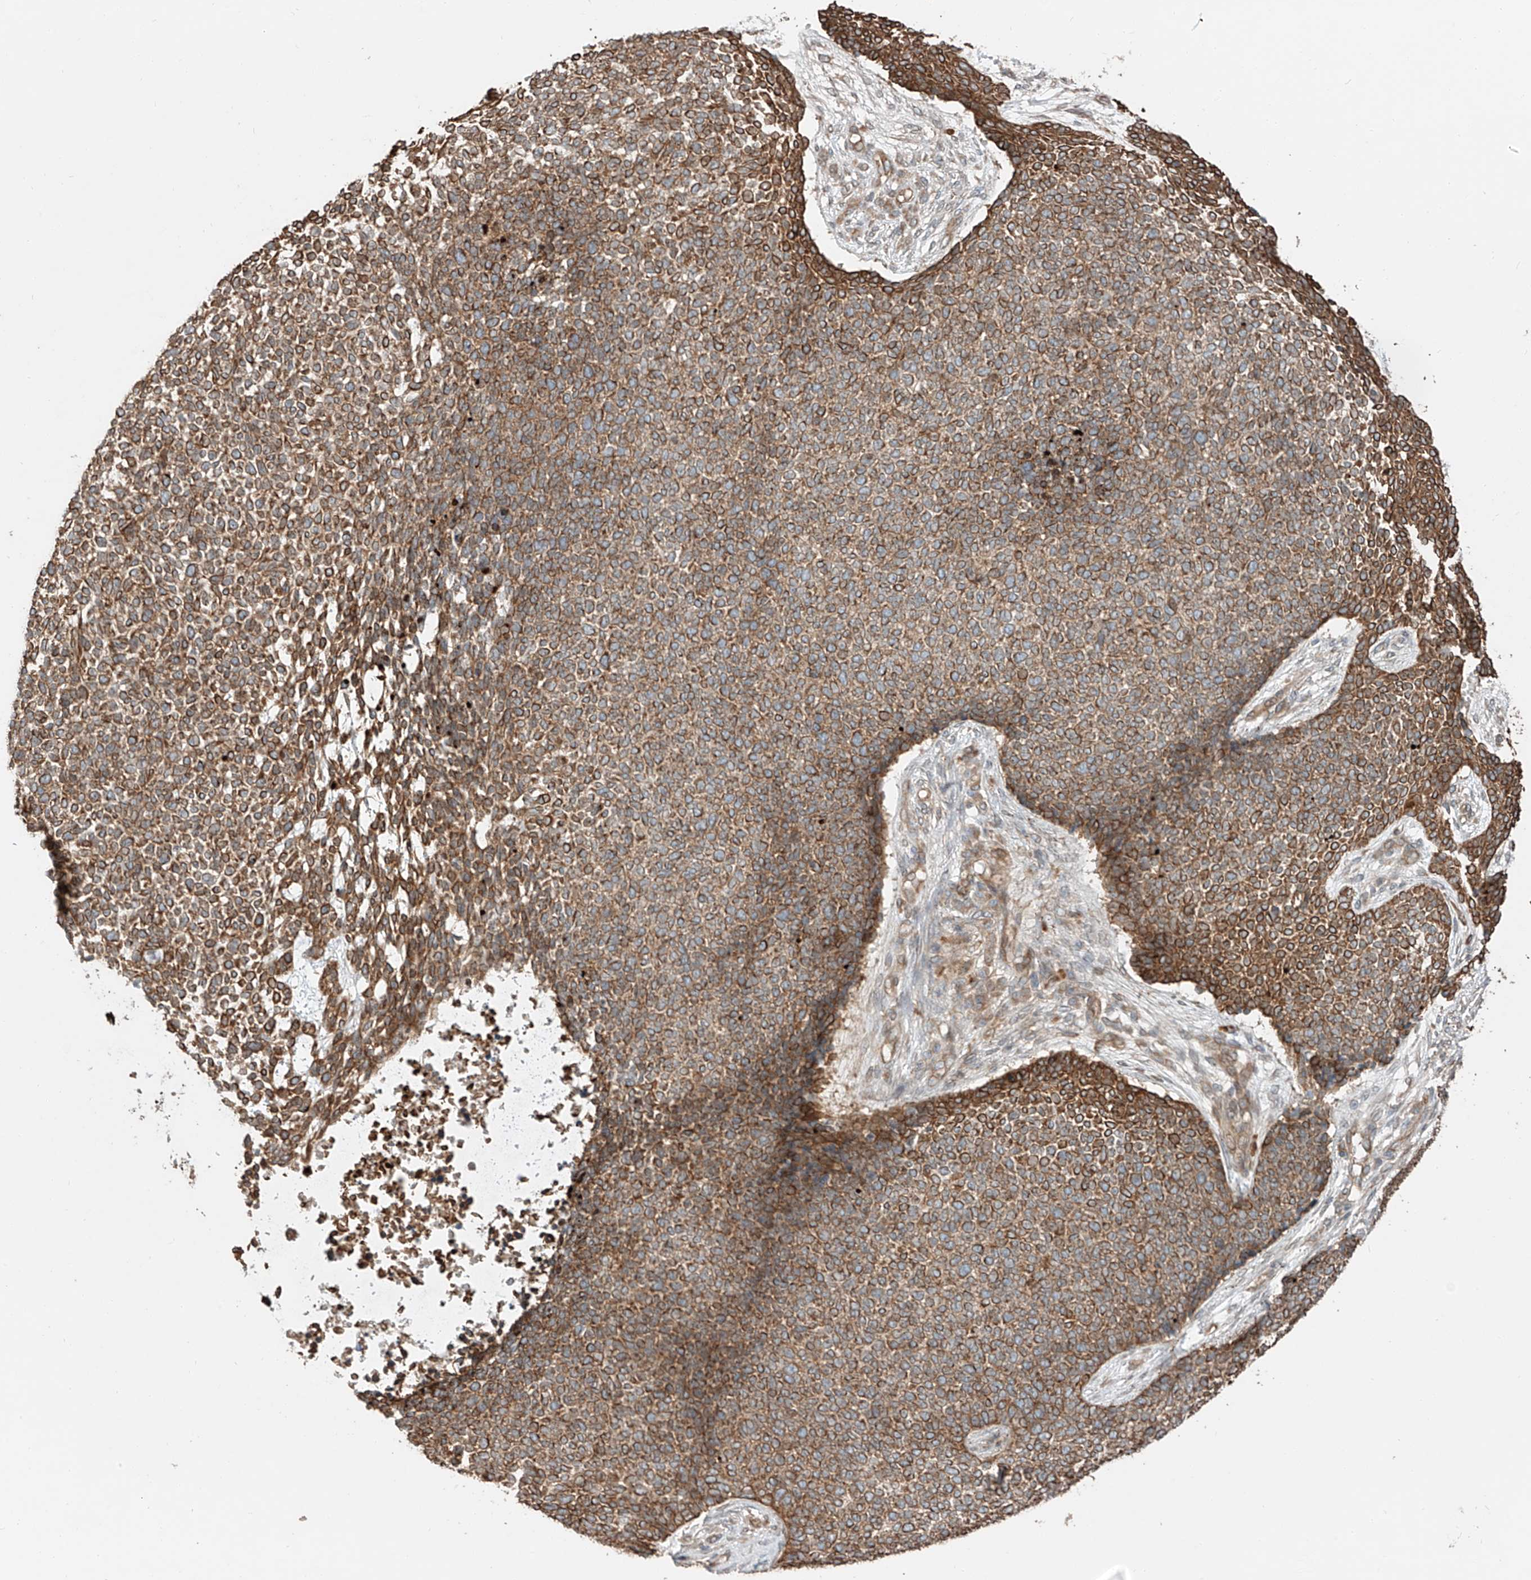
{"staining": {"intensity": "strong", "quantity": ">75%", "location": "cytoplasmic/membranous"}, "tissue": "skin cancer", "cell_type": "Tumor cells", "image_type": "cancer", "snomed": [{"axis": "morphology", "description": "Basal cell carcinoma"}, {"axis": "topography", "description": "Skin"}], "caption": "Immunohistochemistry staining of basal cell carcinoma (skin), which reveals high levels of strong cytoplasmic/membranous expression in about >75% of tumor cells indicating strong cytoplasmic/membranous protein expression. The staining was performed using DAB (3,3'-diaminobenzidine) (brown) for protein detection and nuclei were counterstained in hematoxylin (blue).", "gene": "CEP162", "patient": {"sex": "female", "age": 84}}